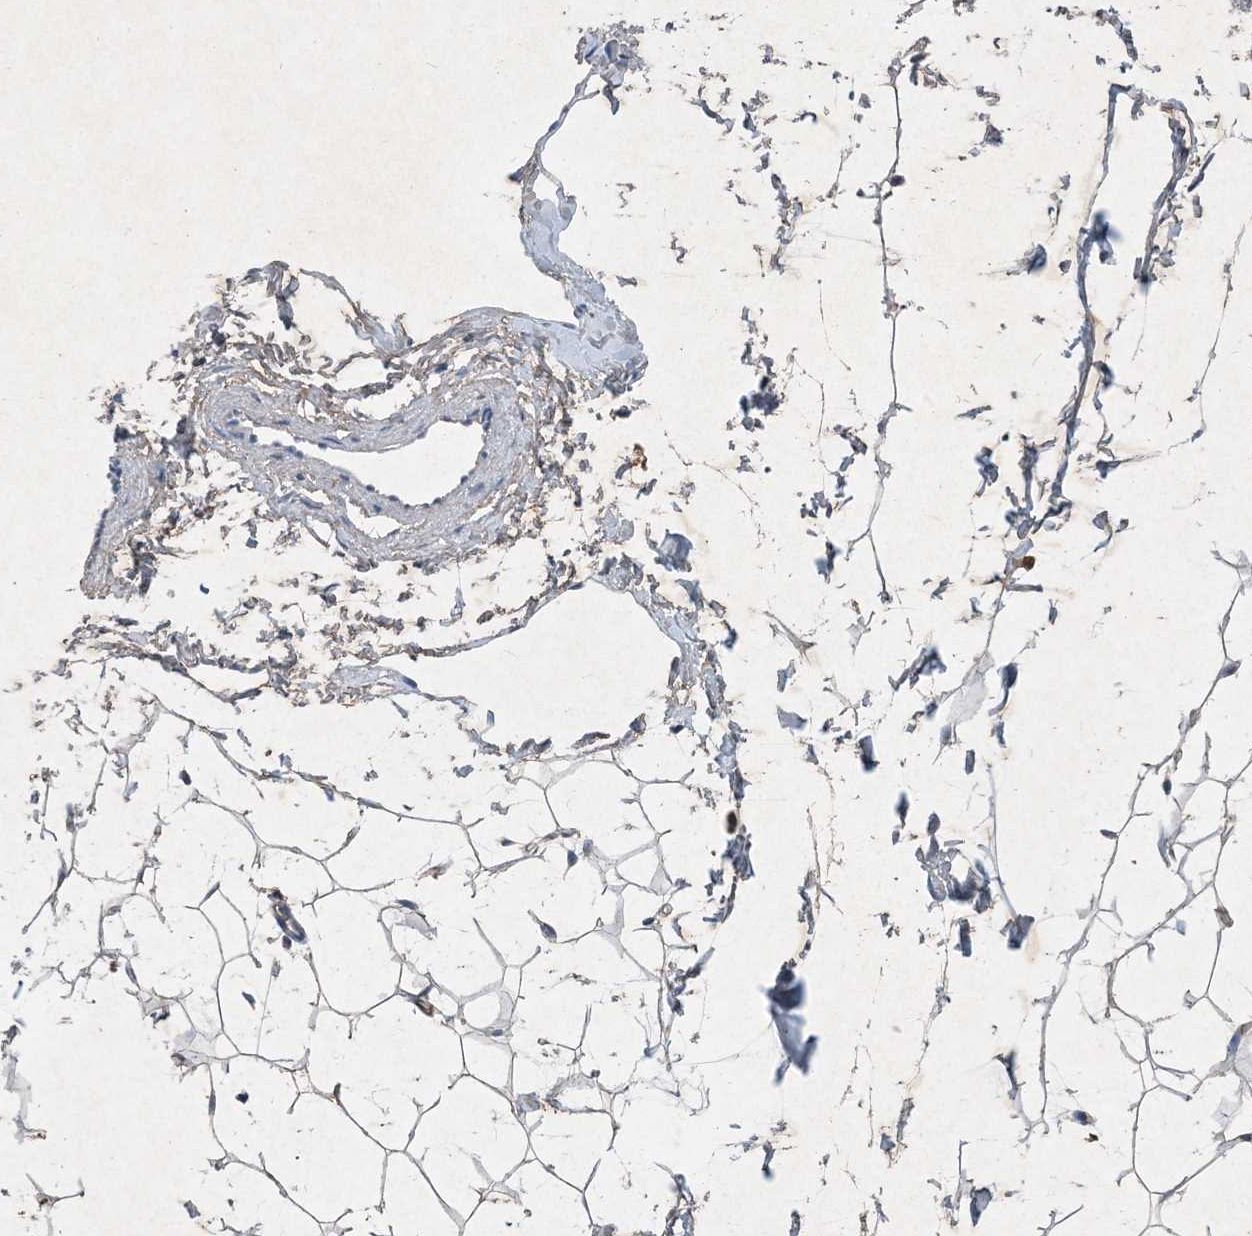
{"staining": {"intensity": "negative", "quantity": "none", "location": "none"}, "tissue": "adipose tissue", "cell_type": "Adipocytes", "image_type": "normal", "snomed": [{"axis": "morphology", "description": "Normal tissue, NOS"}, {"axis": "topography", "description": "Breast"}], "caption": "Histopathology image shows no significant protein positivity in adipocytes of normal adipose tissue.", "gene": "FCN3", "patient": {"sex": "female", "age": 23}}